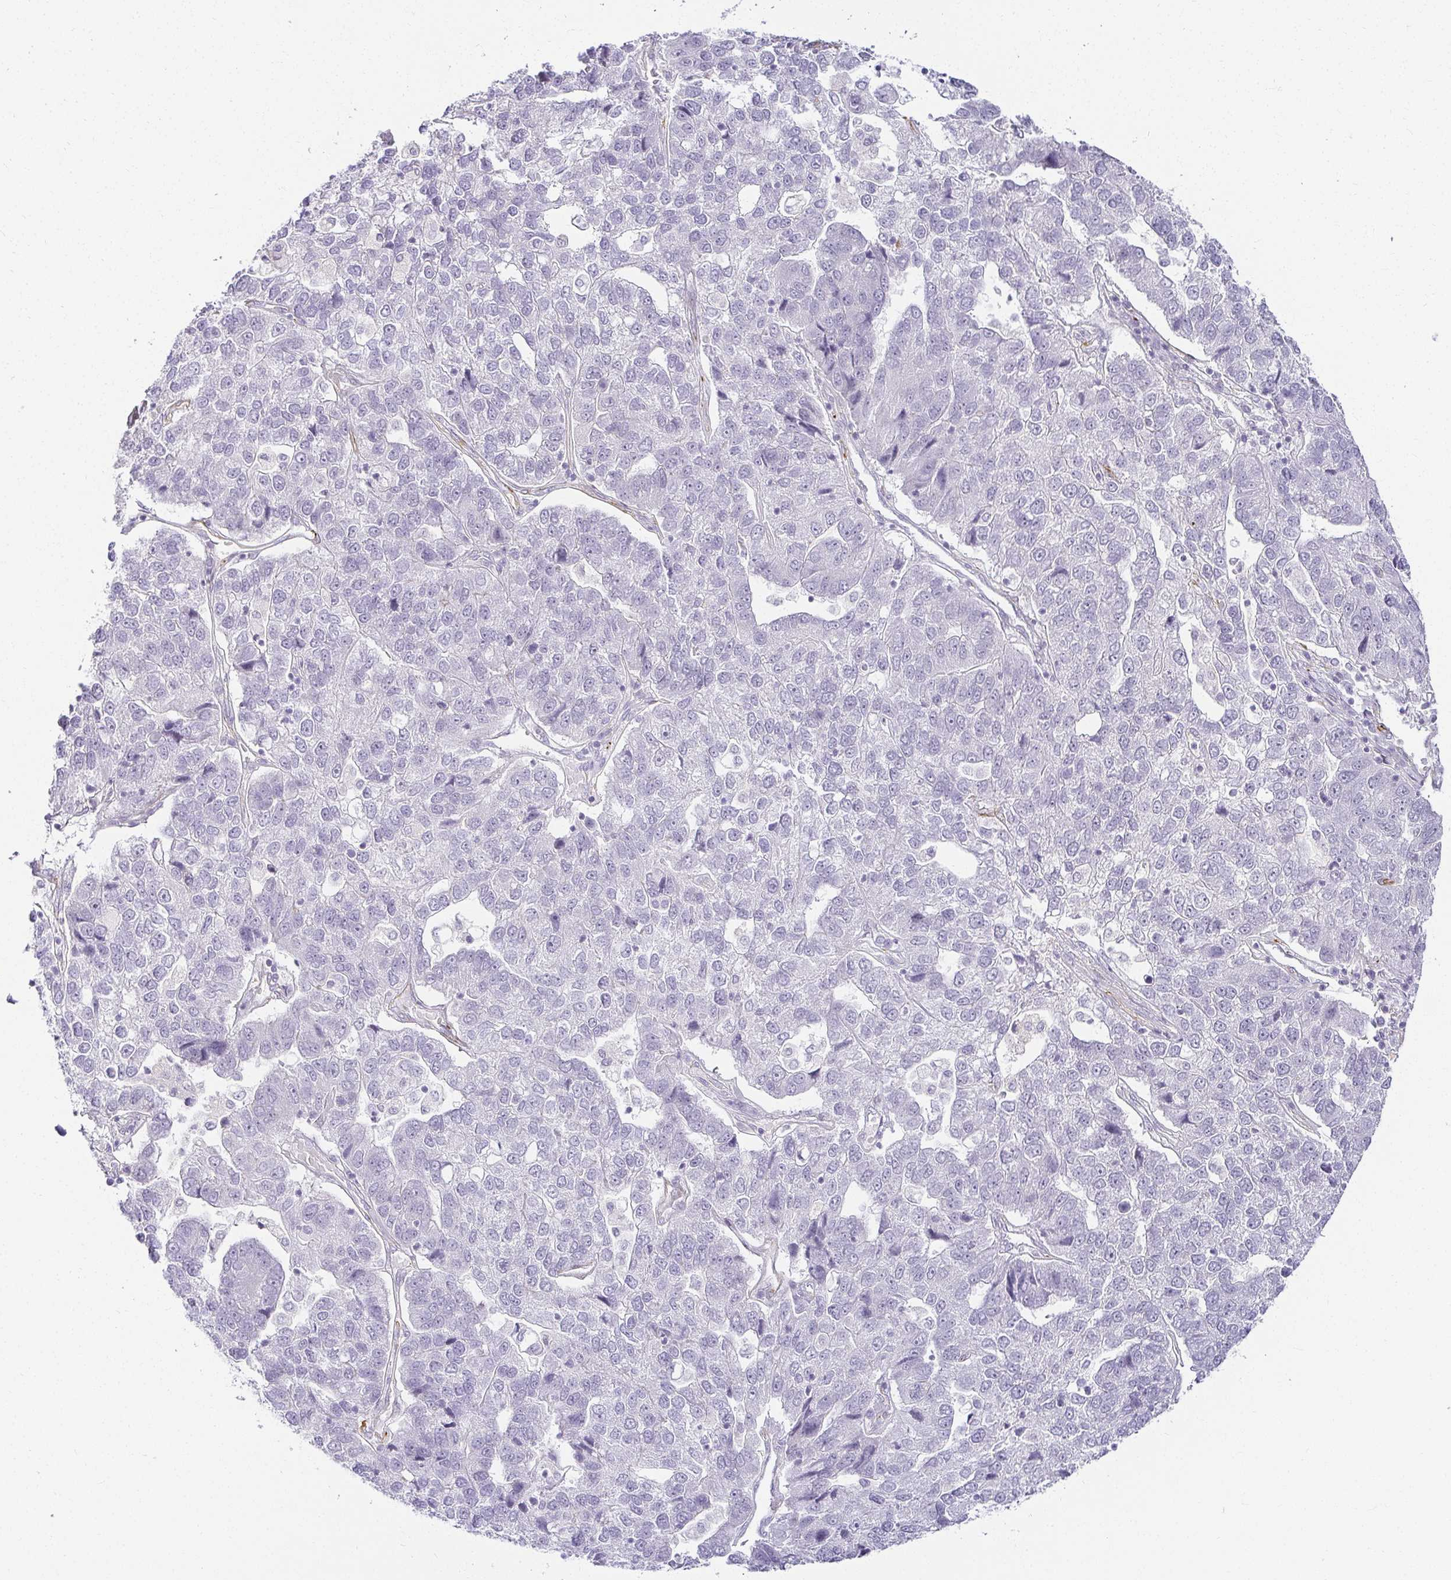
{"staining": {"intensity": "negative", "quantity": "none", "location": "none"}, "tissue": "pancreatic cancer", "cell_type": "Tumor cells", "image_type": "cancer", "snomed": [{"axis": "morphology", "description": "Adenocarcinoma, NOS"}, {"axis": "topography", "description": "Pancreas"}], "caption": "Adenocarcinoma (pancreatic) was stained to show a protein in brown. There is no significant staining in tumor cells. (DAB immunohistochemistry (IHC), high magnification).", "gene": "ACAN", "patient": {"sex": "female", "age": 61}}